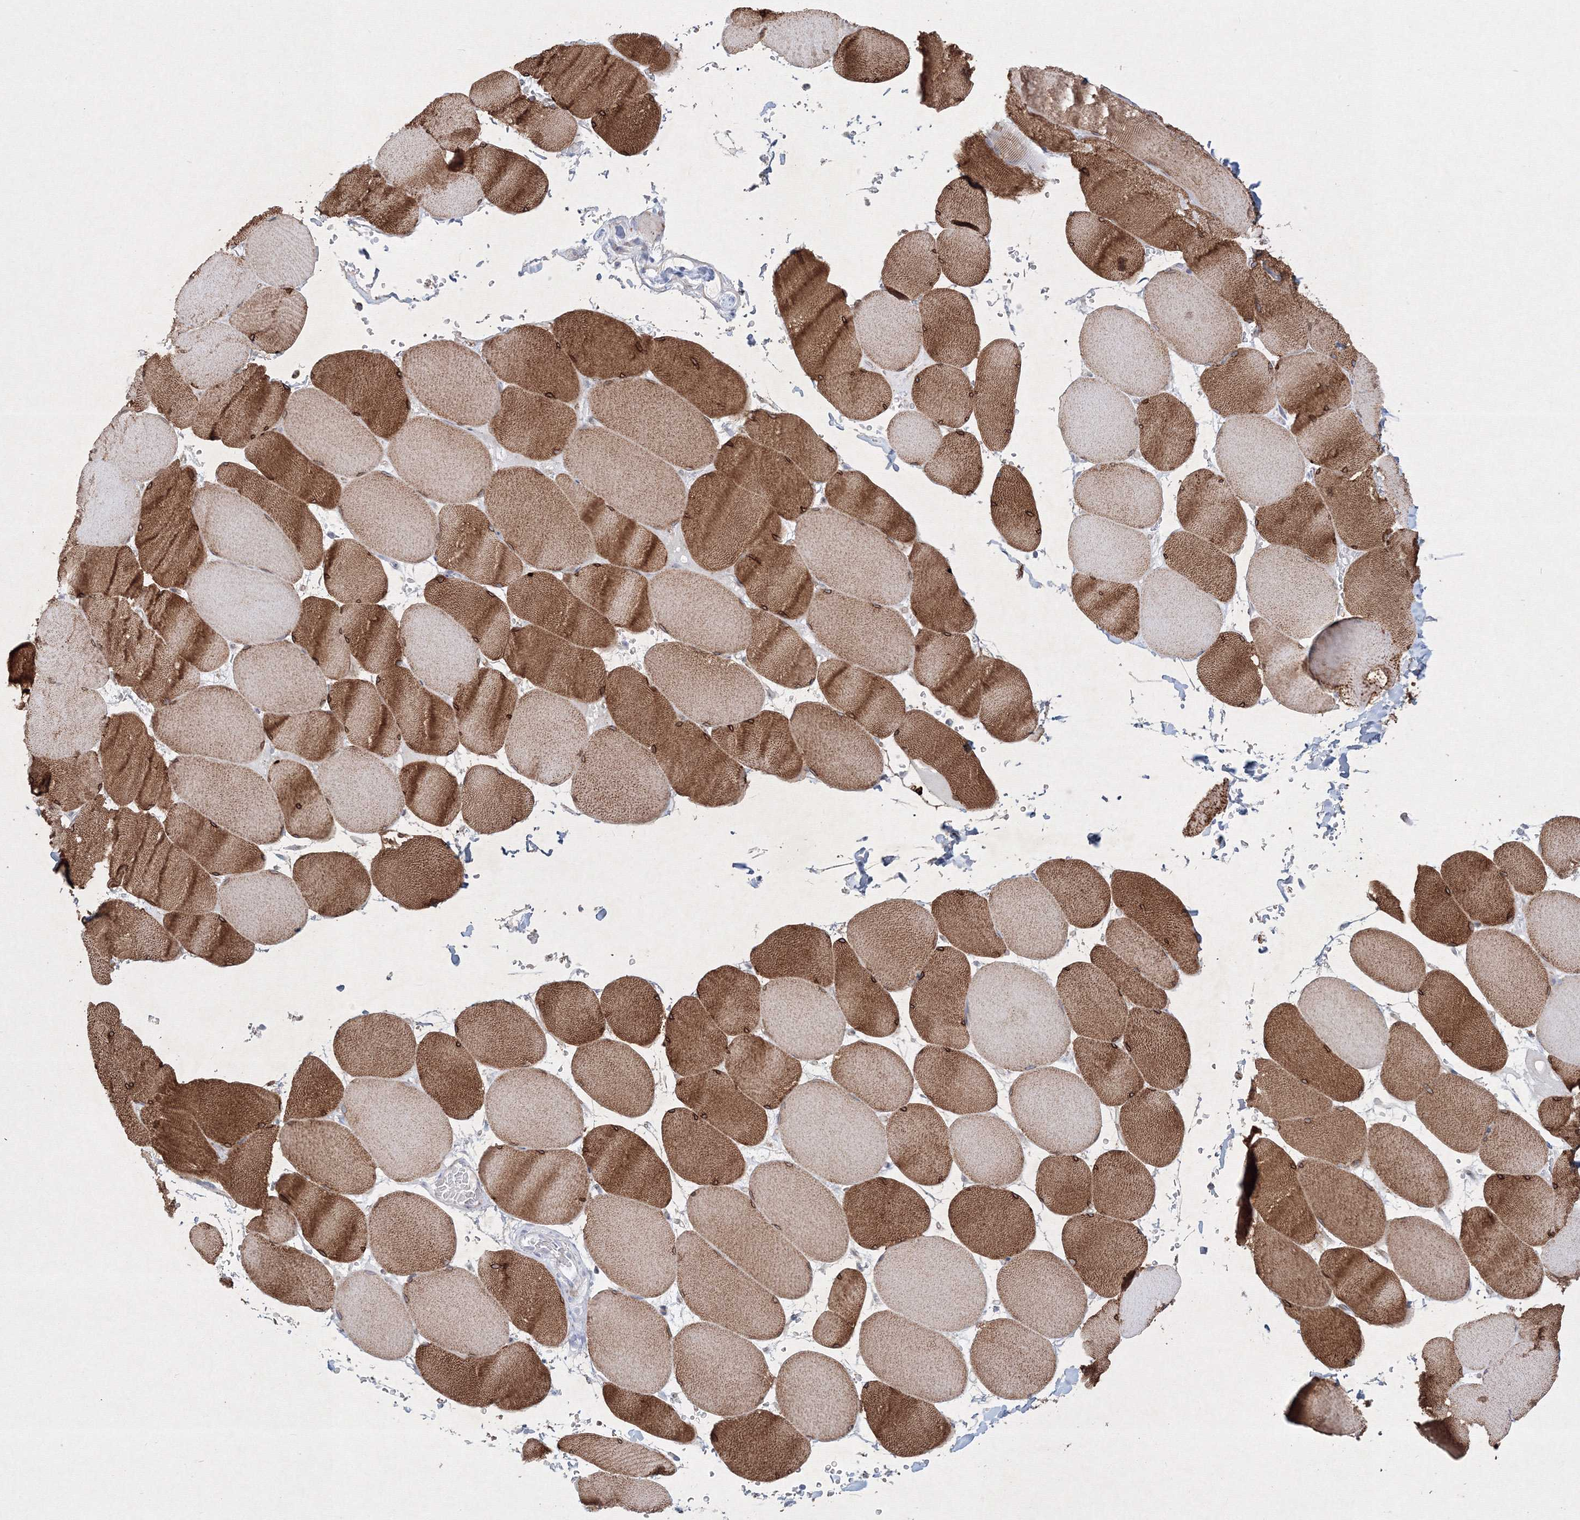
{"staining": {"intensity": "strong", "quantity": "25%-75%", "location": "cytoplasmic/membranous"}, "tissue": "skeletal muscle", "cell_type": "Myocytes", "image_type": "normal", "snomed": [{"axis": "morphology", "description": "Normal tissue, NOS"}, {"axis": "topography", "description": "Skeletal muscle"}, {"axis": "topography", "description": "Head-Neck"}], "caption": "A photomicrograph showing strong cytoplasmic/membranous expression in about 25%-75% of myocytes in normal skeletal muscle, as visualized by brown immunohistochemical staining.", "gene": "CXXC4", "patient": {"sex": "male", "age": 66}}